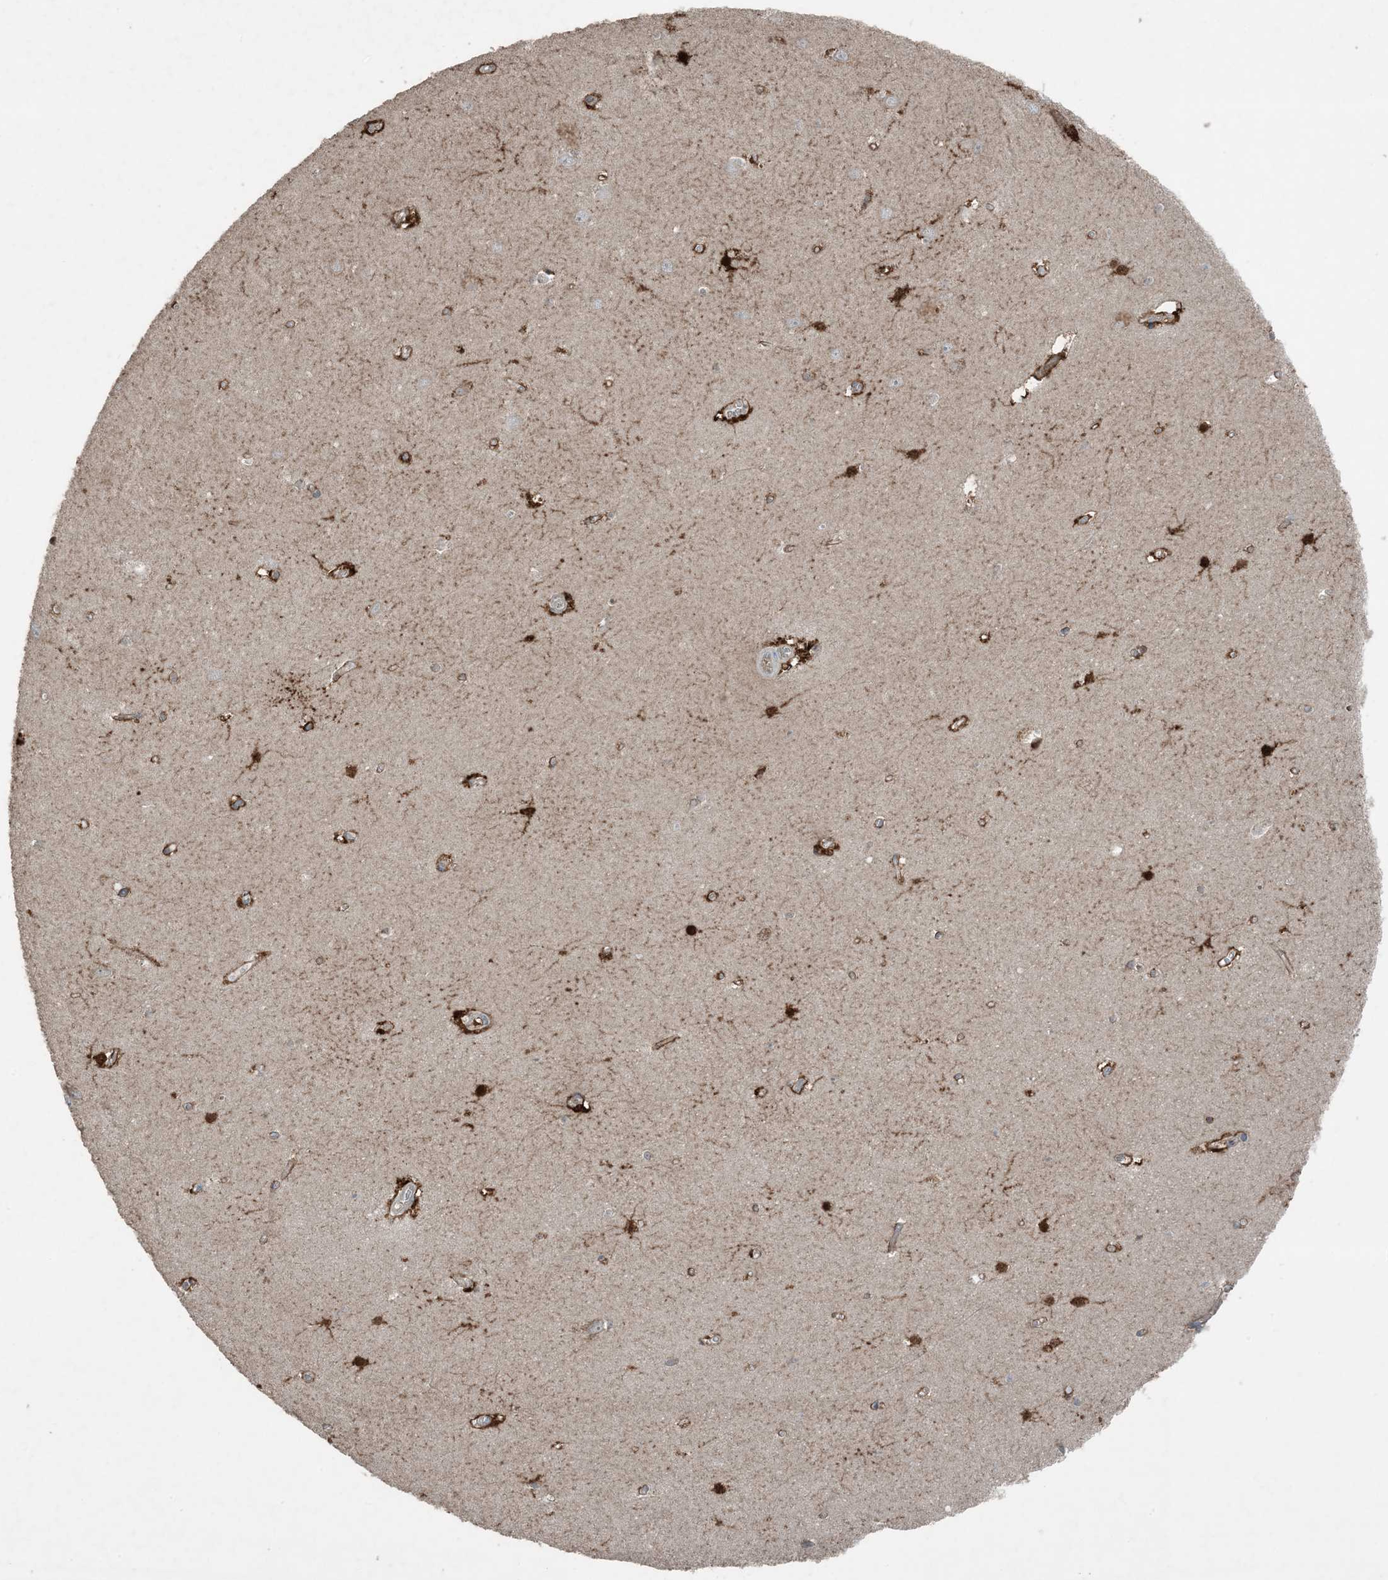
{"staining": {"intensity": "strong", "quantity": "25%-75%", "location": "cytoplasmic/membranous"}, "tissue": "hippocampus", "cell_type": "Glial cells", "image_type": "normal", "snomed": [{"axis": "morphology", "description": "Normal tissue, NOS"}, {"axis": "topography", "description": "Hippocampus"}], "caption": "Immunohistochemical staining of unremarkable human hippocampus exhibits strong cytoplasmic/membranous protein expression in about 25%-75% of glial cells.", "gene": "MDN1", "patient": {"sex": "female", "age": 64}}